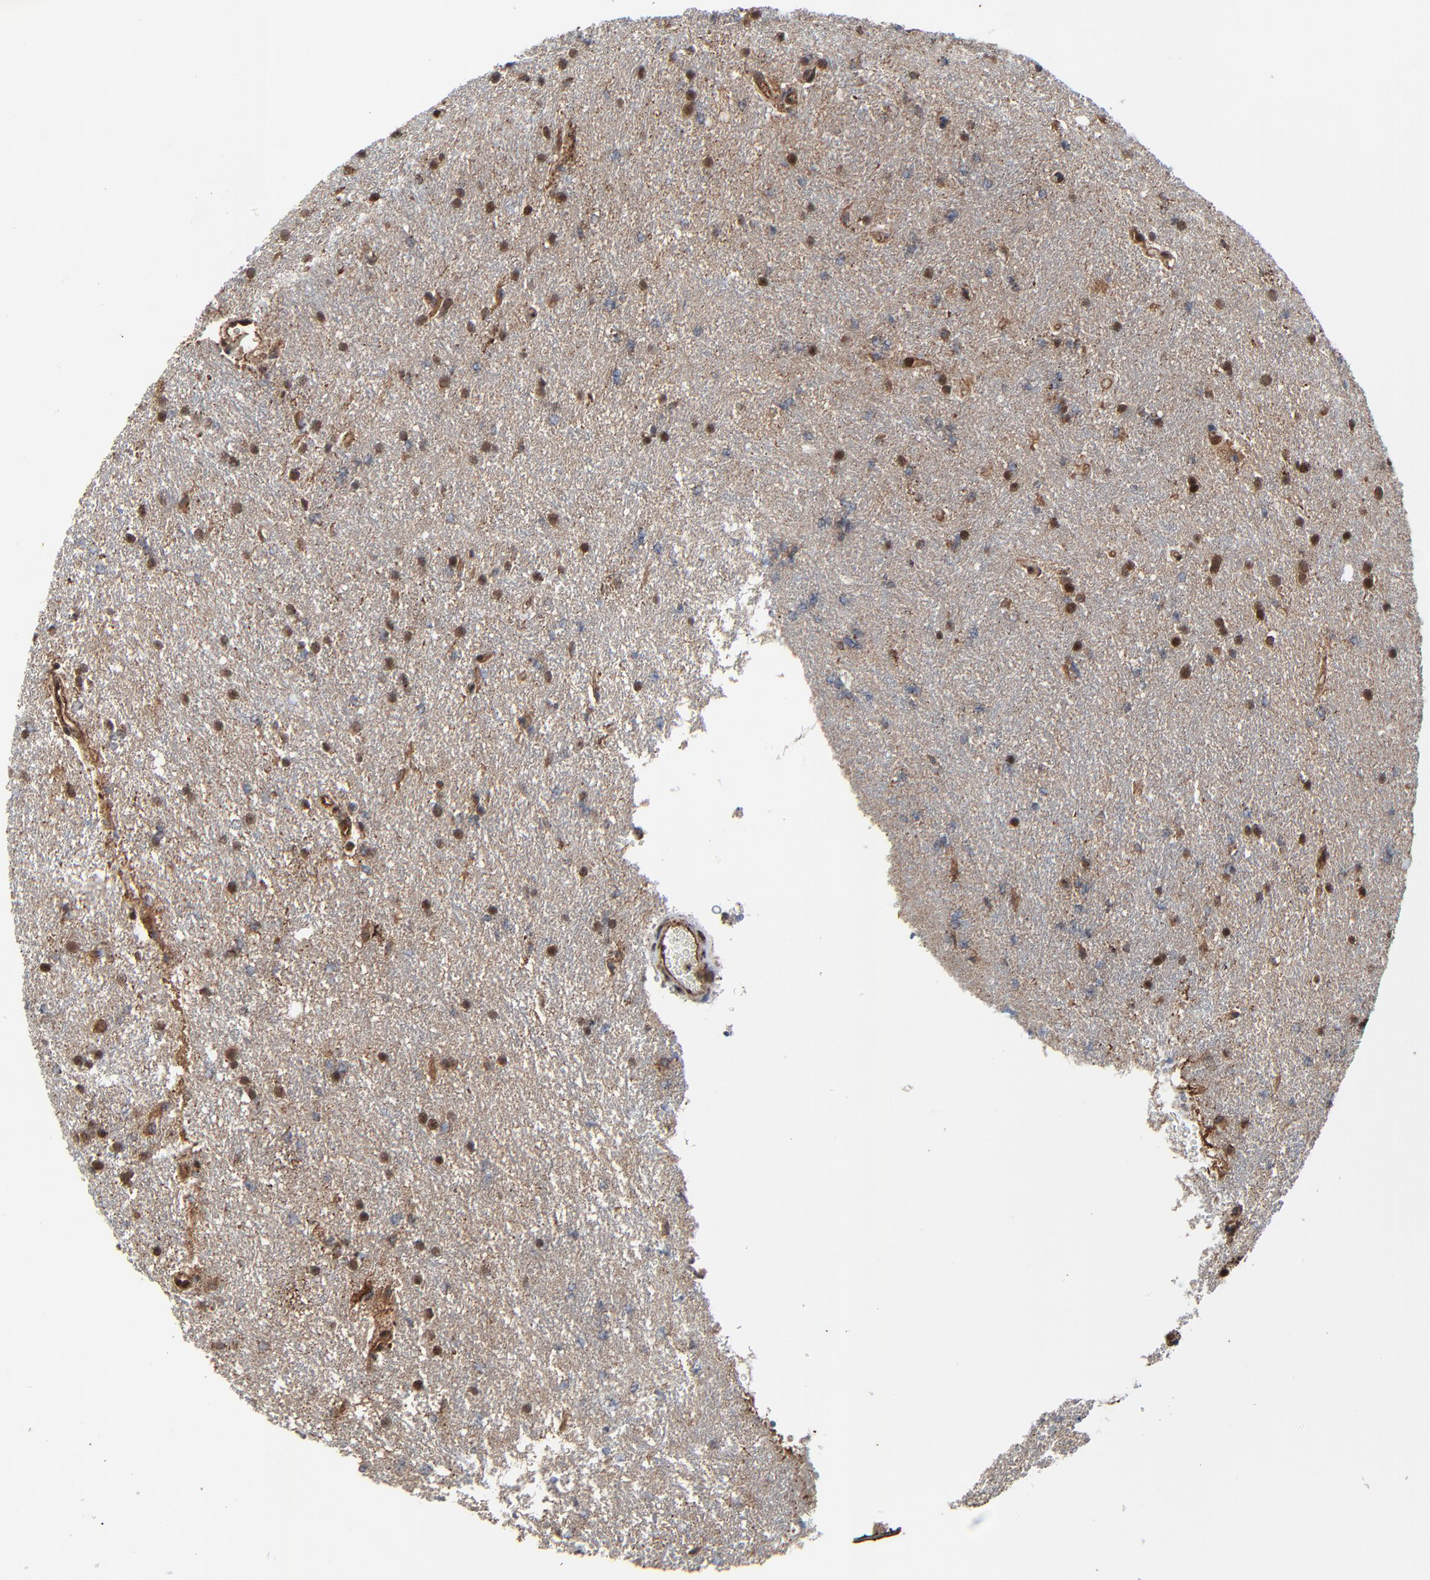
{"staining": {"intensity": "moderate", "quantity": "25%-75%", "location": "cytoplasmic/membranous,nuclear"}, "tissue": "glioma", "cell_type": "Tumor cells", "image_type": "cancer", "snomed": [{"axis": "morphology", "description": "Glioma, malignant, High grade"}, {"axis": "topography", "description": "Brain"}], "caption": "This image shows IHC staining of glioma, with medium moderate cytoplasmic/membranous and nuclear staining in about 25%-75% of tumor cells.", "gene": "RHOJ", "patient": {"sex": "female", "age": 50}}